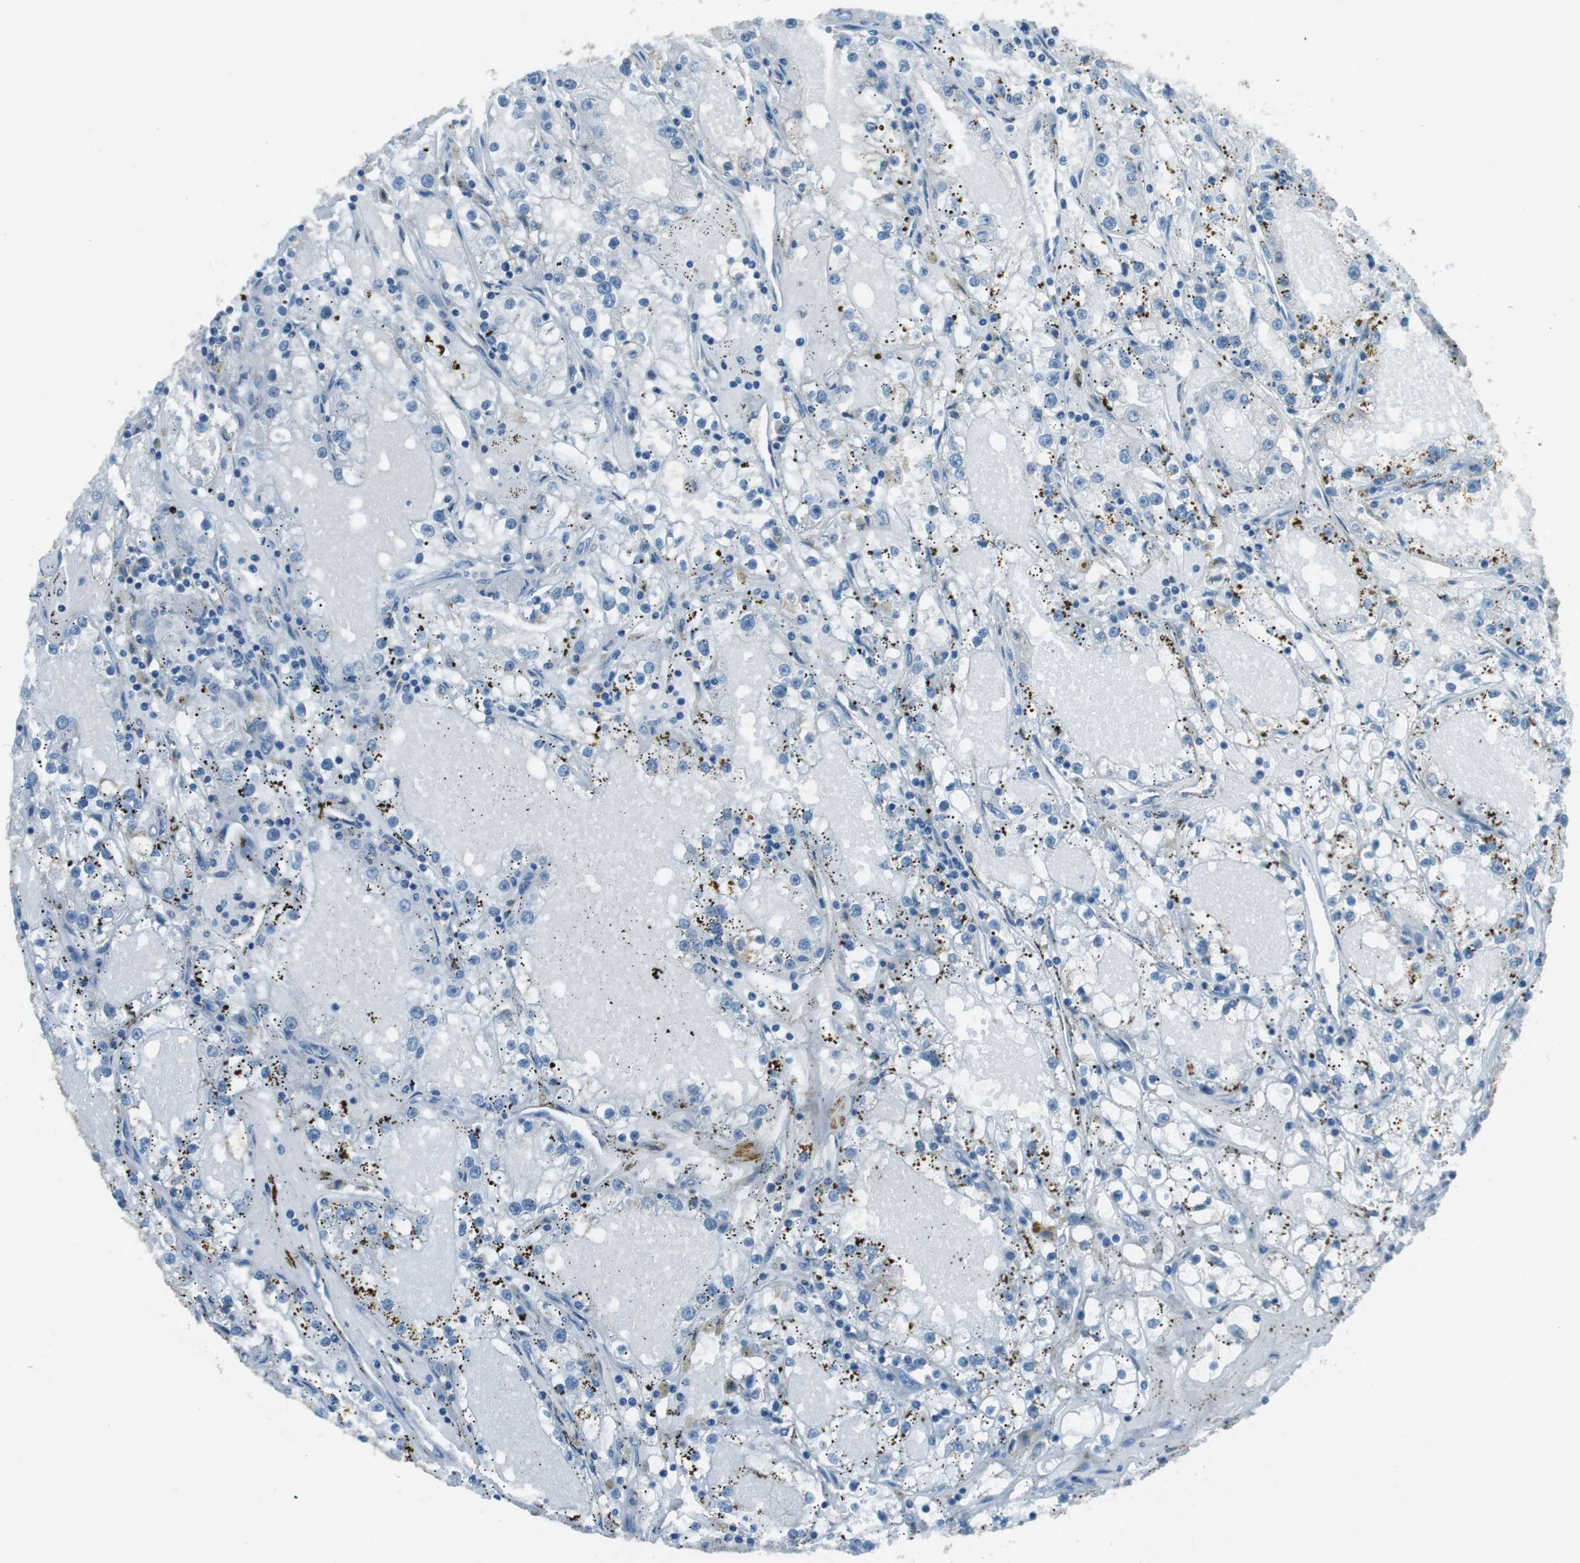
{"staining": {"intensity": "negative", "quantity": "none", "location": "none"}, "tissue": "renal cancer", "cell_type": "Tumor cells", "image_type": "cancer", "snomed": [{"axis": "morphology", "description": "Adenocarcinoma, NOS"}, {"axis": "topography", "description": "Kidney"}], "caption": "Tumor cells show no significant positivity in renal adenocarcinoma. The staining is performed using DAB (3,3'-diaminobenzidine) brown chromogen with nuclei counter-stained in using hematoxylin.", "gene": "MFAP3", "patient": {"sex": "male", "age": 56}}